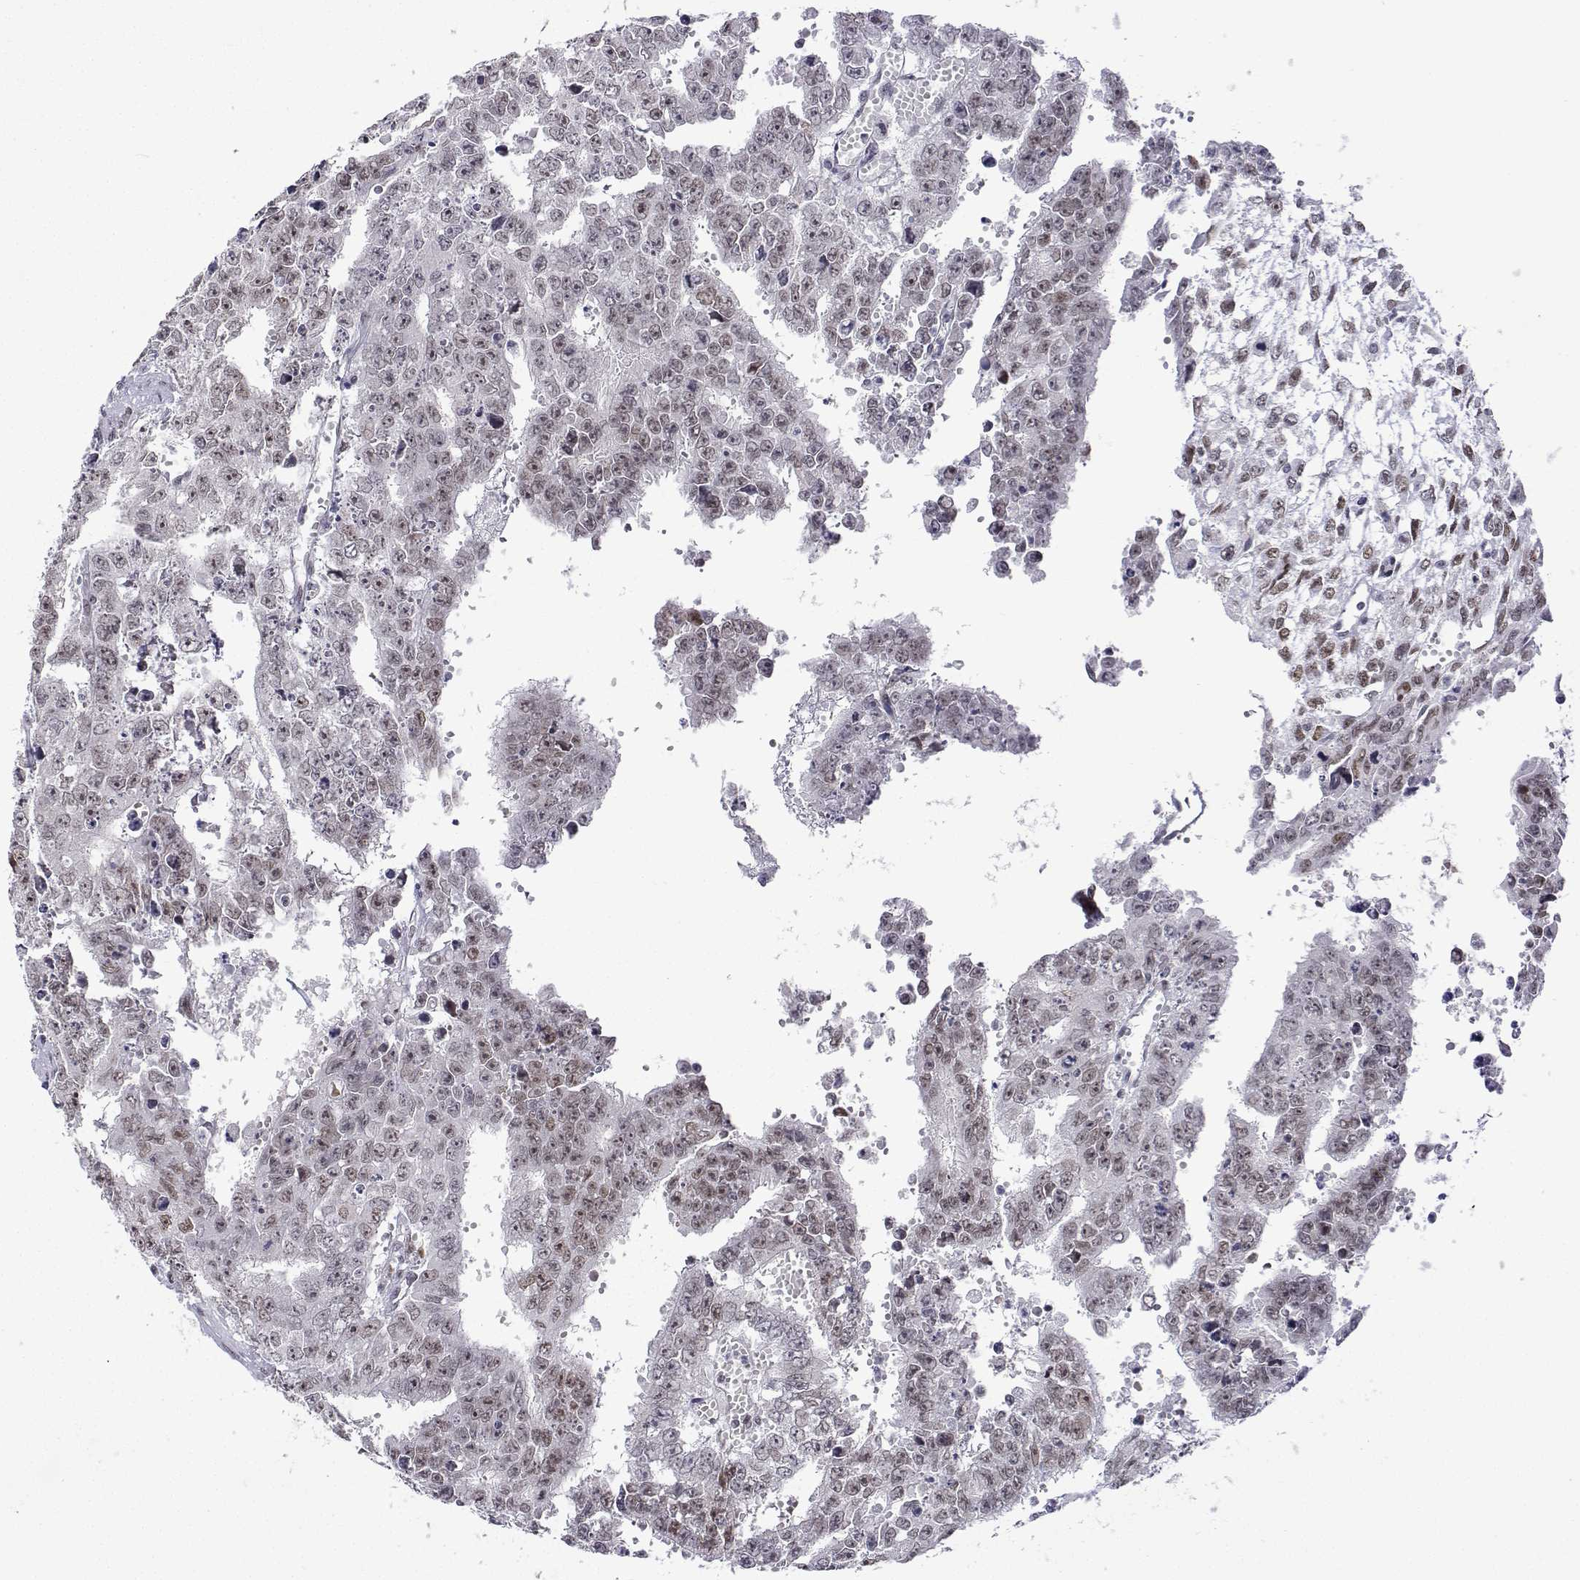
{"staining": {"intensity": "weak", "quantity": "25%-75%", "location": "nuclear"}, "tissue": "testis cancer", "cell_type": "Tumor cells", "image_type": "cancer", "snomed": [{"axis": "morphology", "description": "Carcinoma, Embryonal, NOS"}, {"axis": "morphology", "description": "Teratoma, malignant, NOS"}, {"axis": "topography", "description": "Testis"}], "caption": "High-magnification brightfield microscopy of testis cancer (teratoma (malignant)) stained with DAB (3,3'-diaminobenzidine) (brown) and counterstained with hematoxylin (blue). tumor cells exhibit weak nuclear expression is seen in about25%-75% of cells.", "gene": "XPC", "patient": {"sex": "male", "age": 24}}